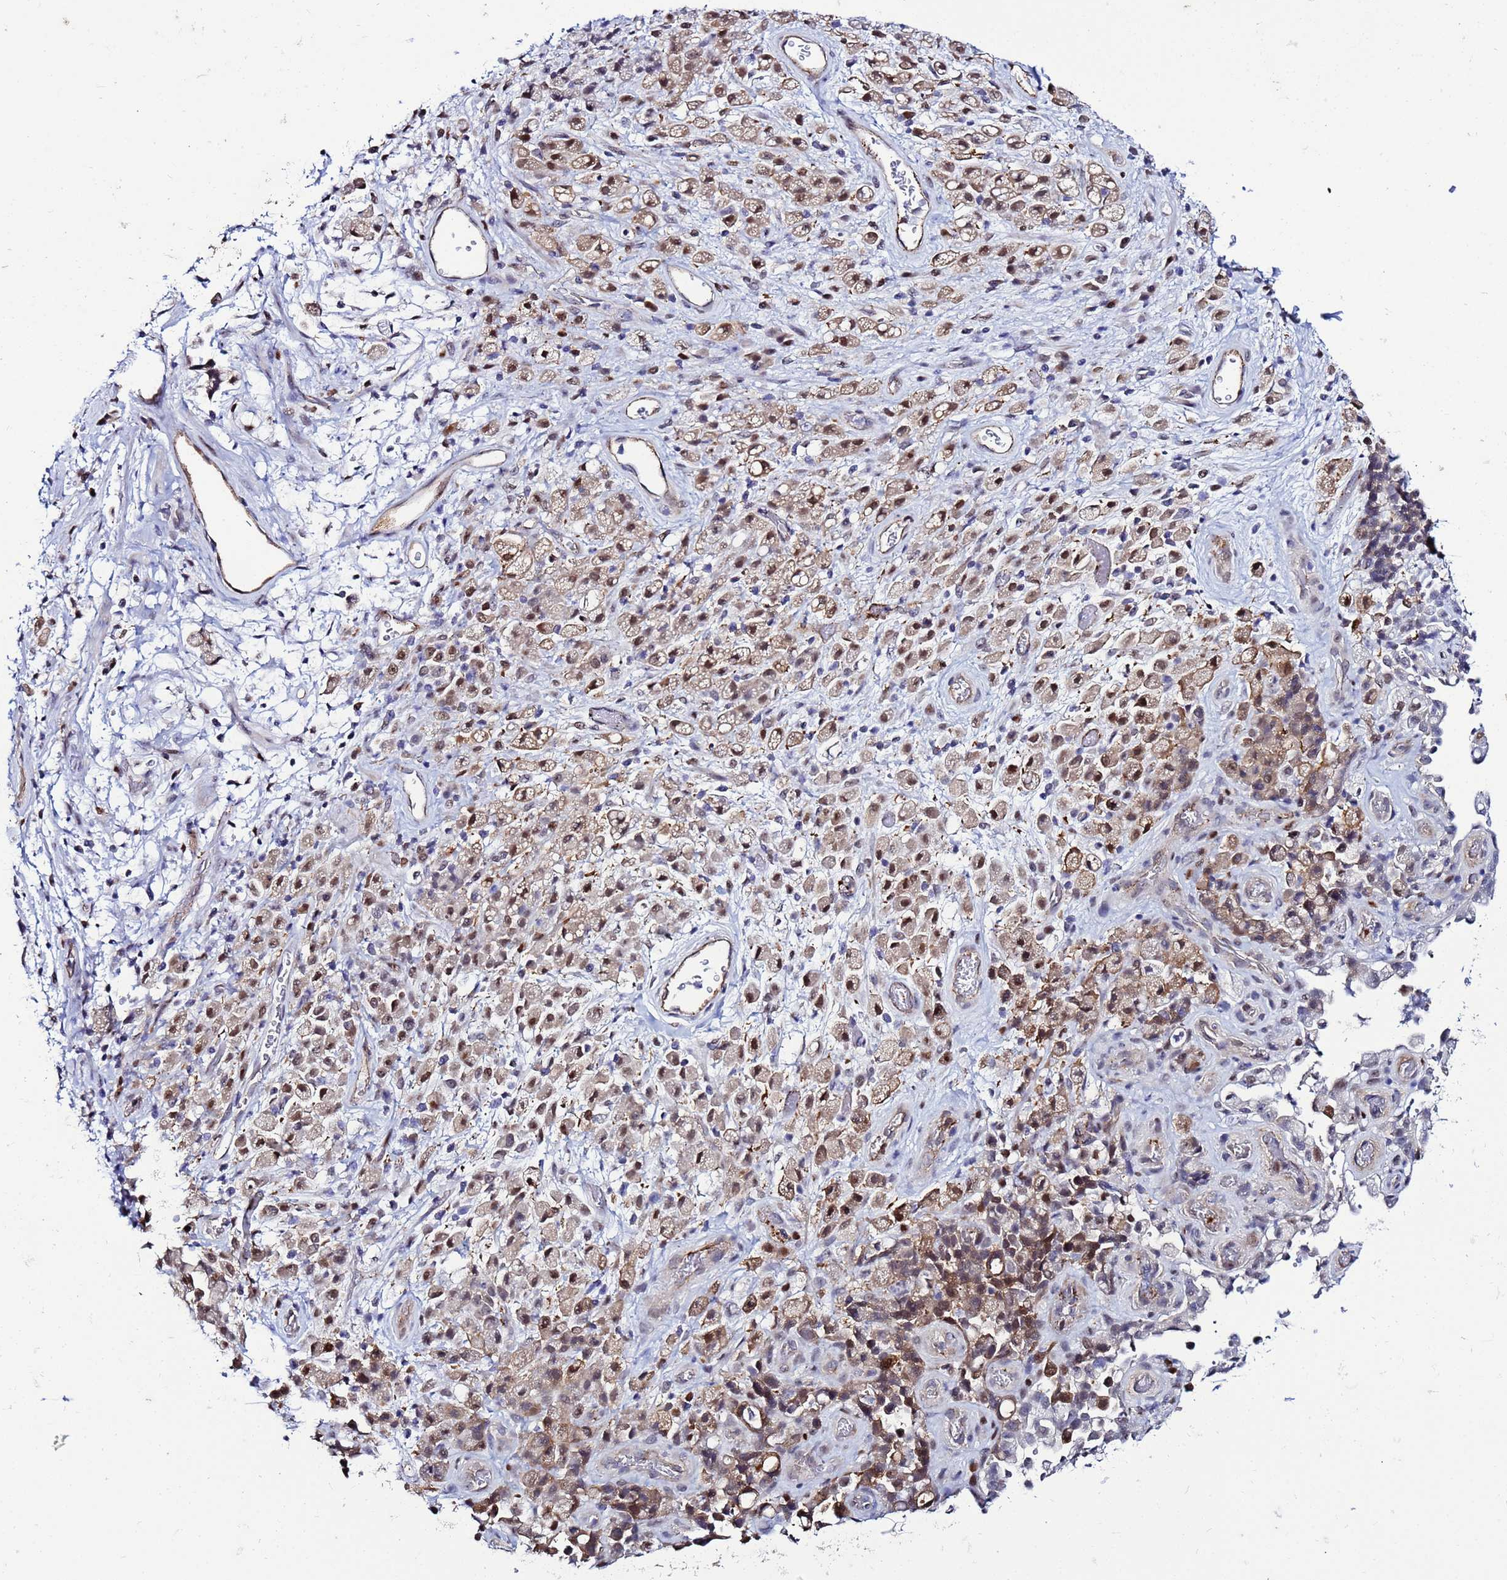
{"staining": {"intensity": "strong", "quantity": "25%-75%", "location": "cytoplasmic/membranous,nuclear"}, "tissue": "stomach cancer", "cell_type": "Tumor cells", "image_type": "cancer", "snomed": [{"axis": "morphology", "description": "Adenocarcinoma, NOS"}, {"axis": "topography", "description": "Stomach"}], "caption": "The histopathology image exhibits staining of stomach cancer, revealing strong cytoplasmic/membranous and nuclear protein staining (brown color) within tumor cells.", "gene": "SLC25A37", "patient": {"sex": "female", "age": 60}}